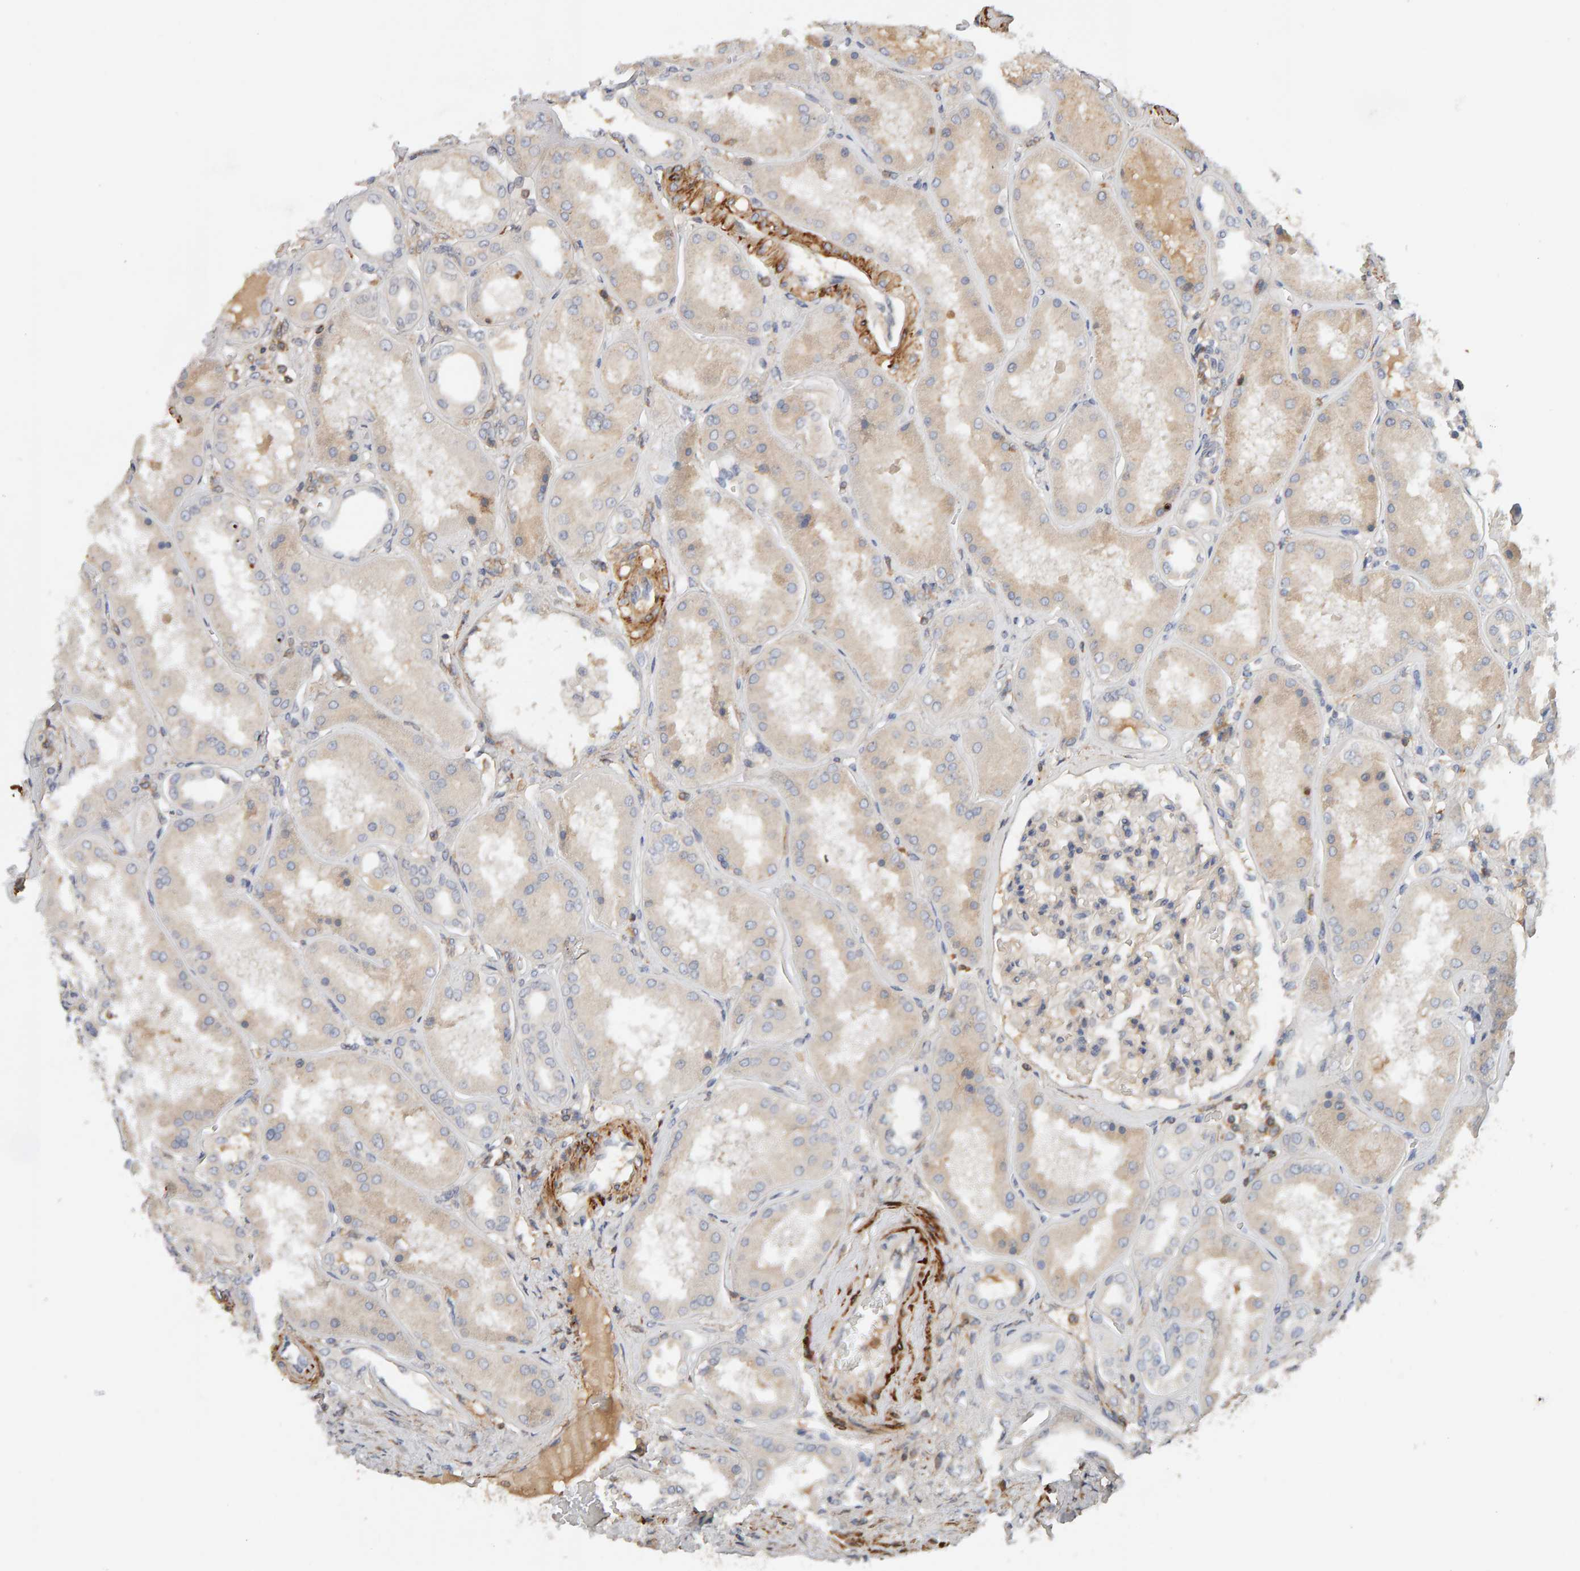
{"staining": {"intensity": "weak", "quantity": "25%-75%", "location": "cytoplasmic/membranous"}, "tissue": "kidney", "cell_type": "Cells in glomeruli", "image_type": "normal", "snomed": [{"axis": "morphology", "description": "Normal tissue, NOS"}, {"axis": "topography", "description": "Kidney"}], "caption": "Immunohistochemistry (IHC) (DAB) staining of unremarkable human kidney exhibits weak cytoplasmic/membranous protein positivity in about 25%-75% of cells in glomeruli.", "gene": "NUDCD1", "patient": {"sex": "female", "age": 56}}